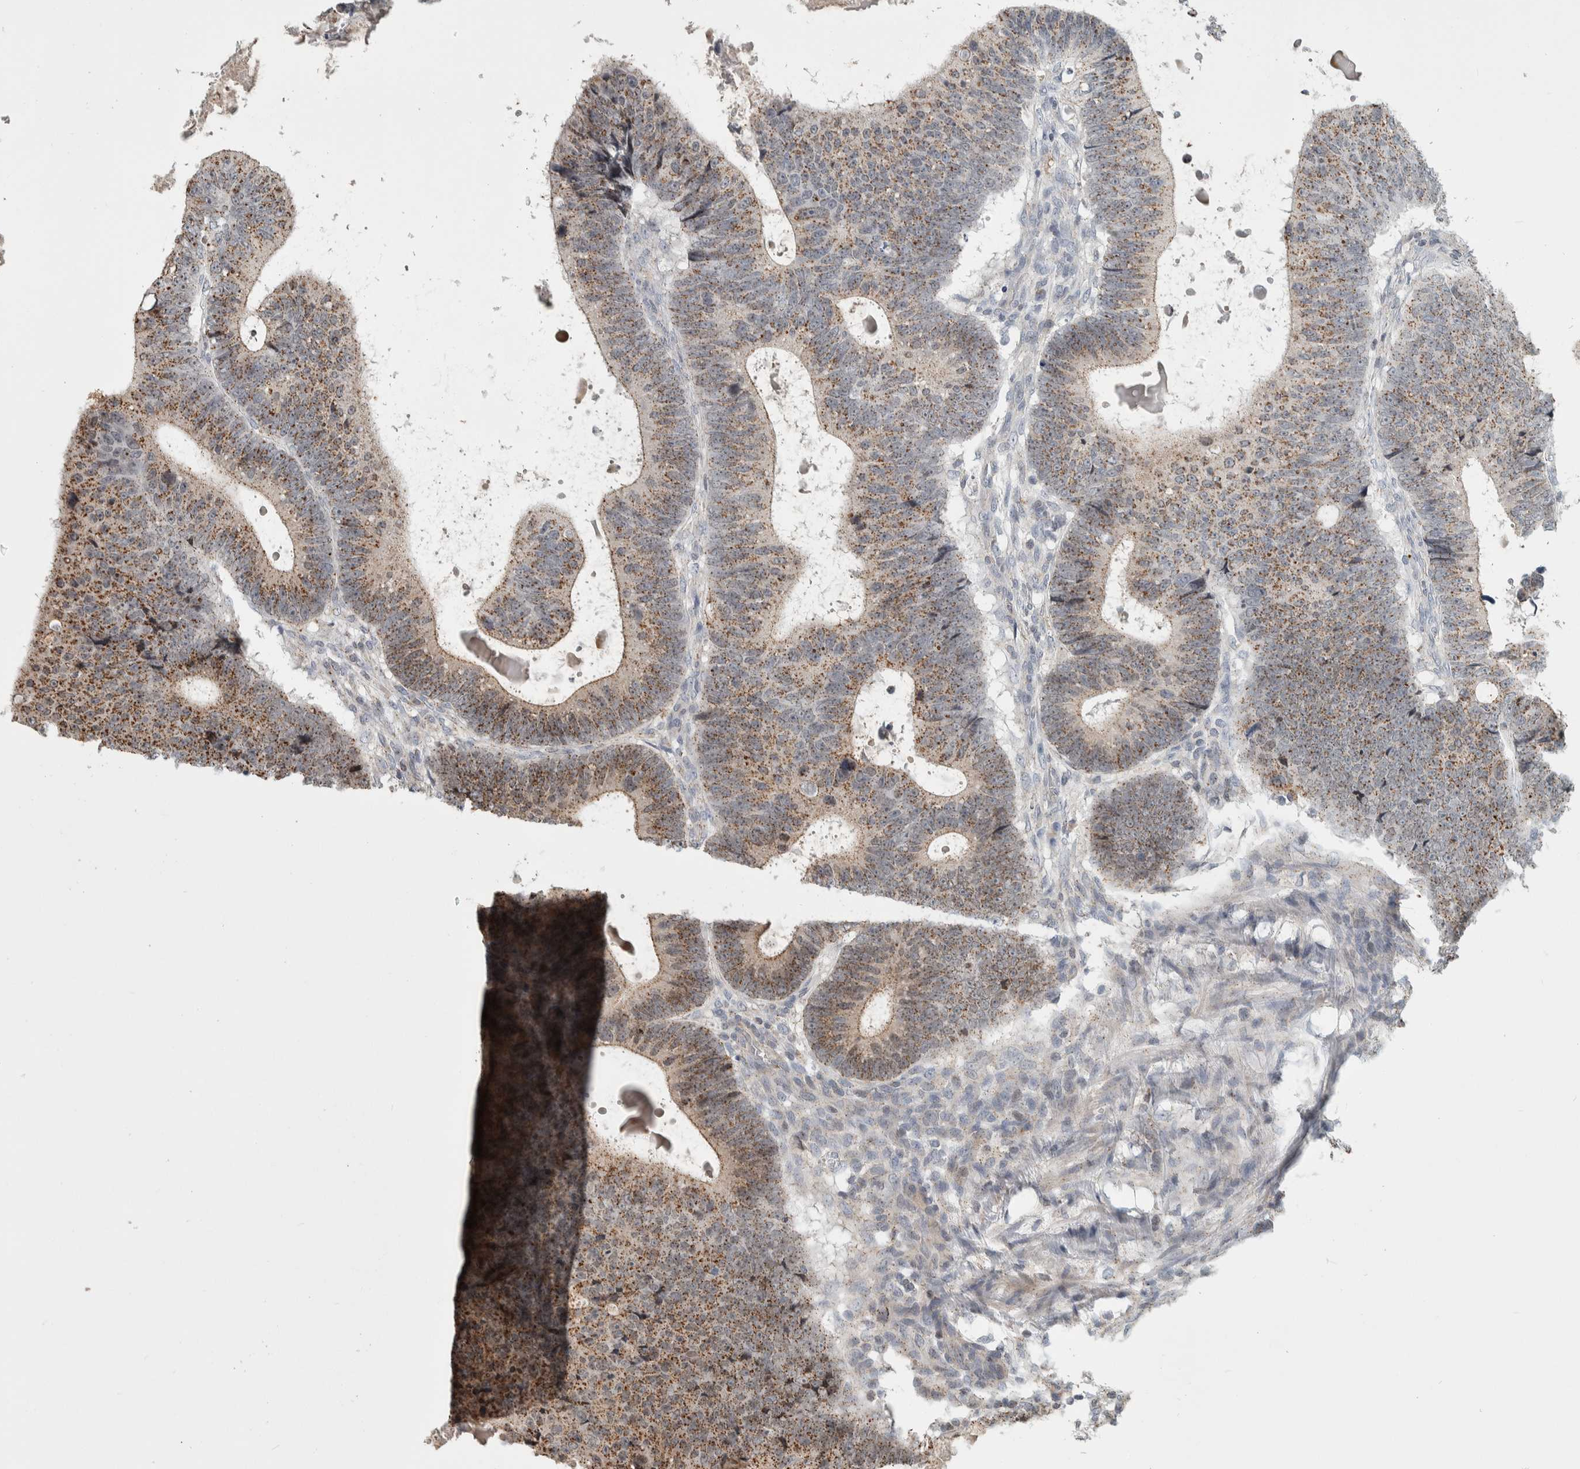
{"staining": {"intensity": "moderate", "quantity": ">75%", "location": "cytoplasmic/membranous"}, "tissue": "colorectal cancer", "cell_type": "Tumor cells", "image_type": "cancer", "snomed": [{"axis": "morphology", "description": "Adenocarcinoma, NOS"}, {"axis": "topography", "description": "Colon"}], "caption": "Protein staining reveals moderate cytoplasmic/membranous staining in about >75% of tumor cells in colorectal cancer (adenocarcinoma). (IHC, brightfield microscopy, high magnification).", "gene": "MSL1", "patient": {"sex": "male", "age": 56}}